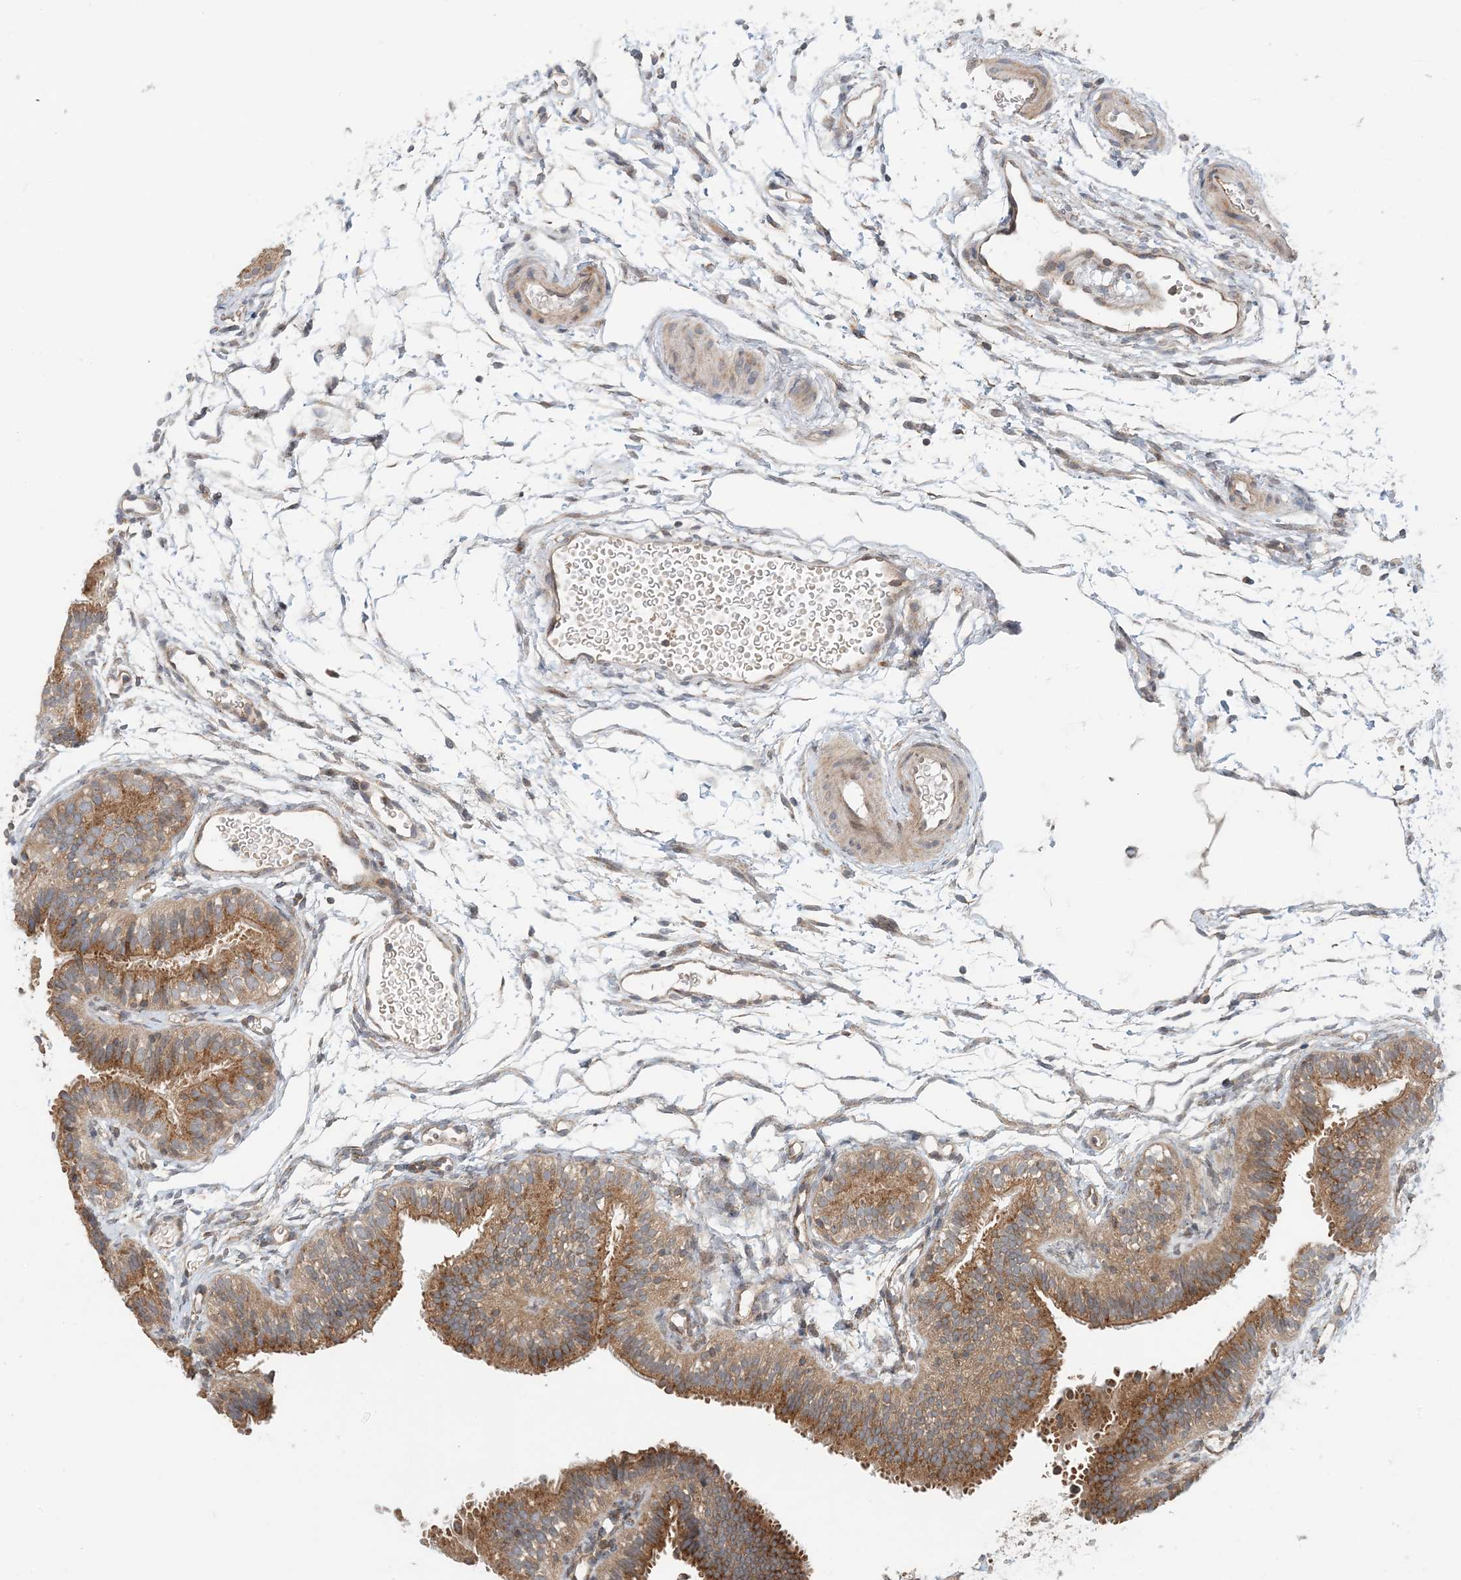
{"staining": {"intensity": "moderate", "quantity": ">75%", "location": "cytoplasmic/membranous"}, "tissue": "fallopian tube", "cell_type": "Glandular cells", "image_type": "normal", "snomed": [{"axis": "morphology", "description": "Normal tissue, NOS"}, {"axis": "topography", "description": "Fallopian tube"}], "caption": "Fallopian tube stained with a brown dye demonstrates moderate cytoplasmic/membranous positive staining in approximately >75% of glandular cells.", "gene": "ATP13A2", "patient": {"sex": "female", "age": 35}}